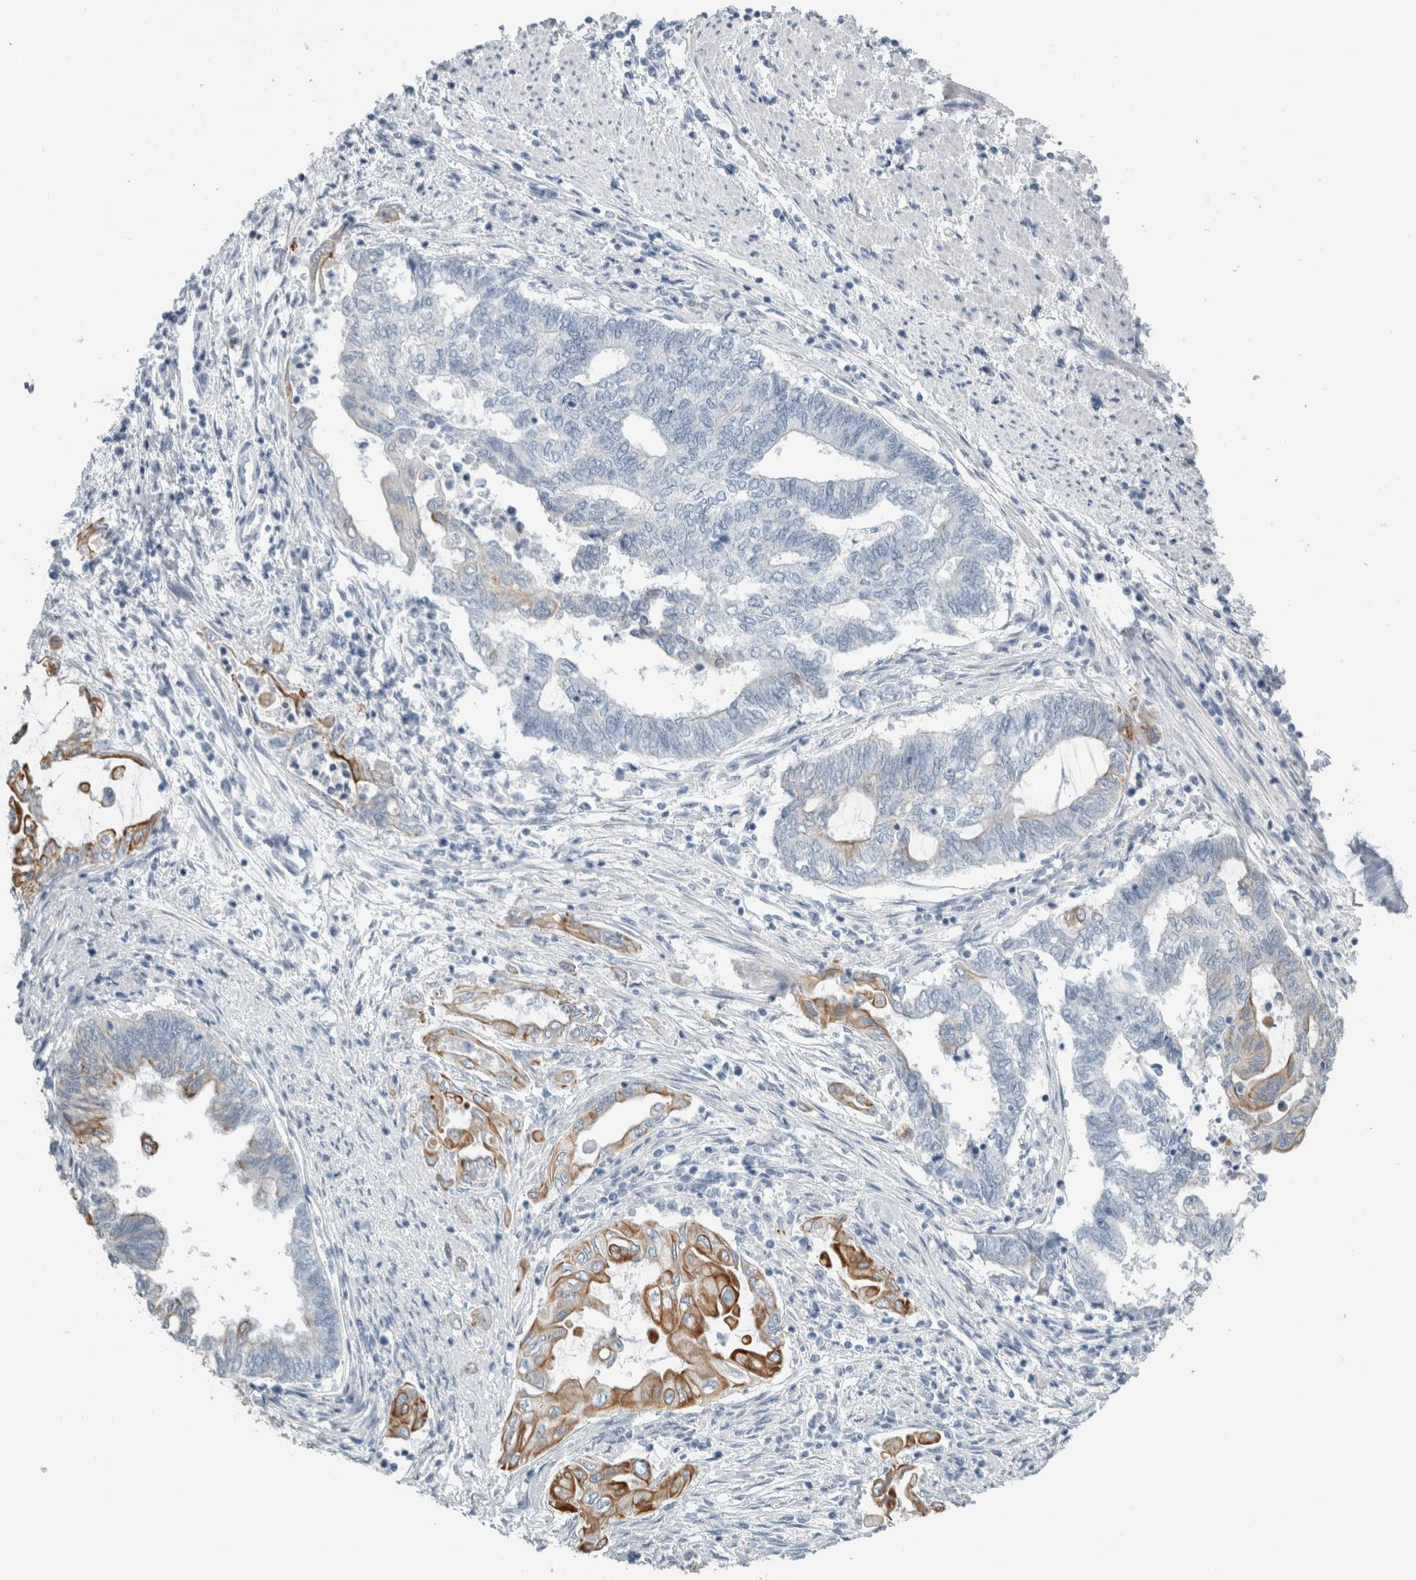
{"staining": {"intensity": "moderate", "quantity": "<25%", "location": "cytoplasmic/membranous"}, "tissue": "endometrial cancer", "cell_type": "Tumor cells", "image_type": "cancer", "snomed": [{"axis": "morphology", "description": "Adenocarcinoma, NOS"}, {"axis": "topography", "description": "Uterus"}, {"axis": "topography", "description": "Endometrium"}], "caption": "Immunohistochemistry (IHC) of adenocarcinoma (endometrial) exhibits low levels of moderate cytoplasmic/membranous expression in approximately <25% of tumor cells.", "gene": "RPH3AL", "patient": {"sex": "female", "age": 70}}